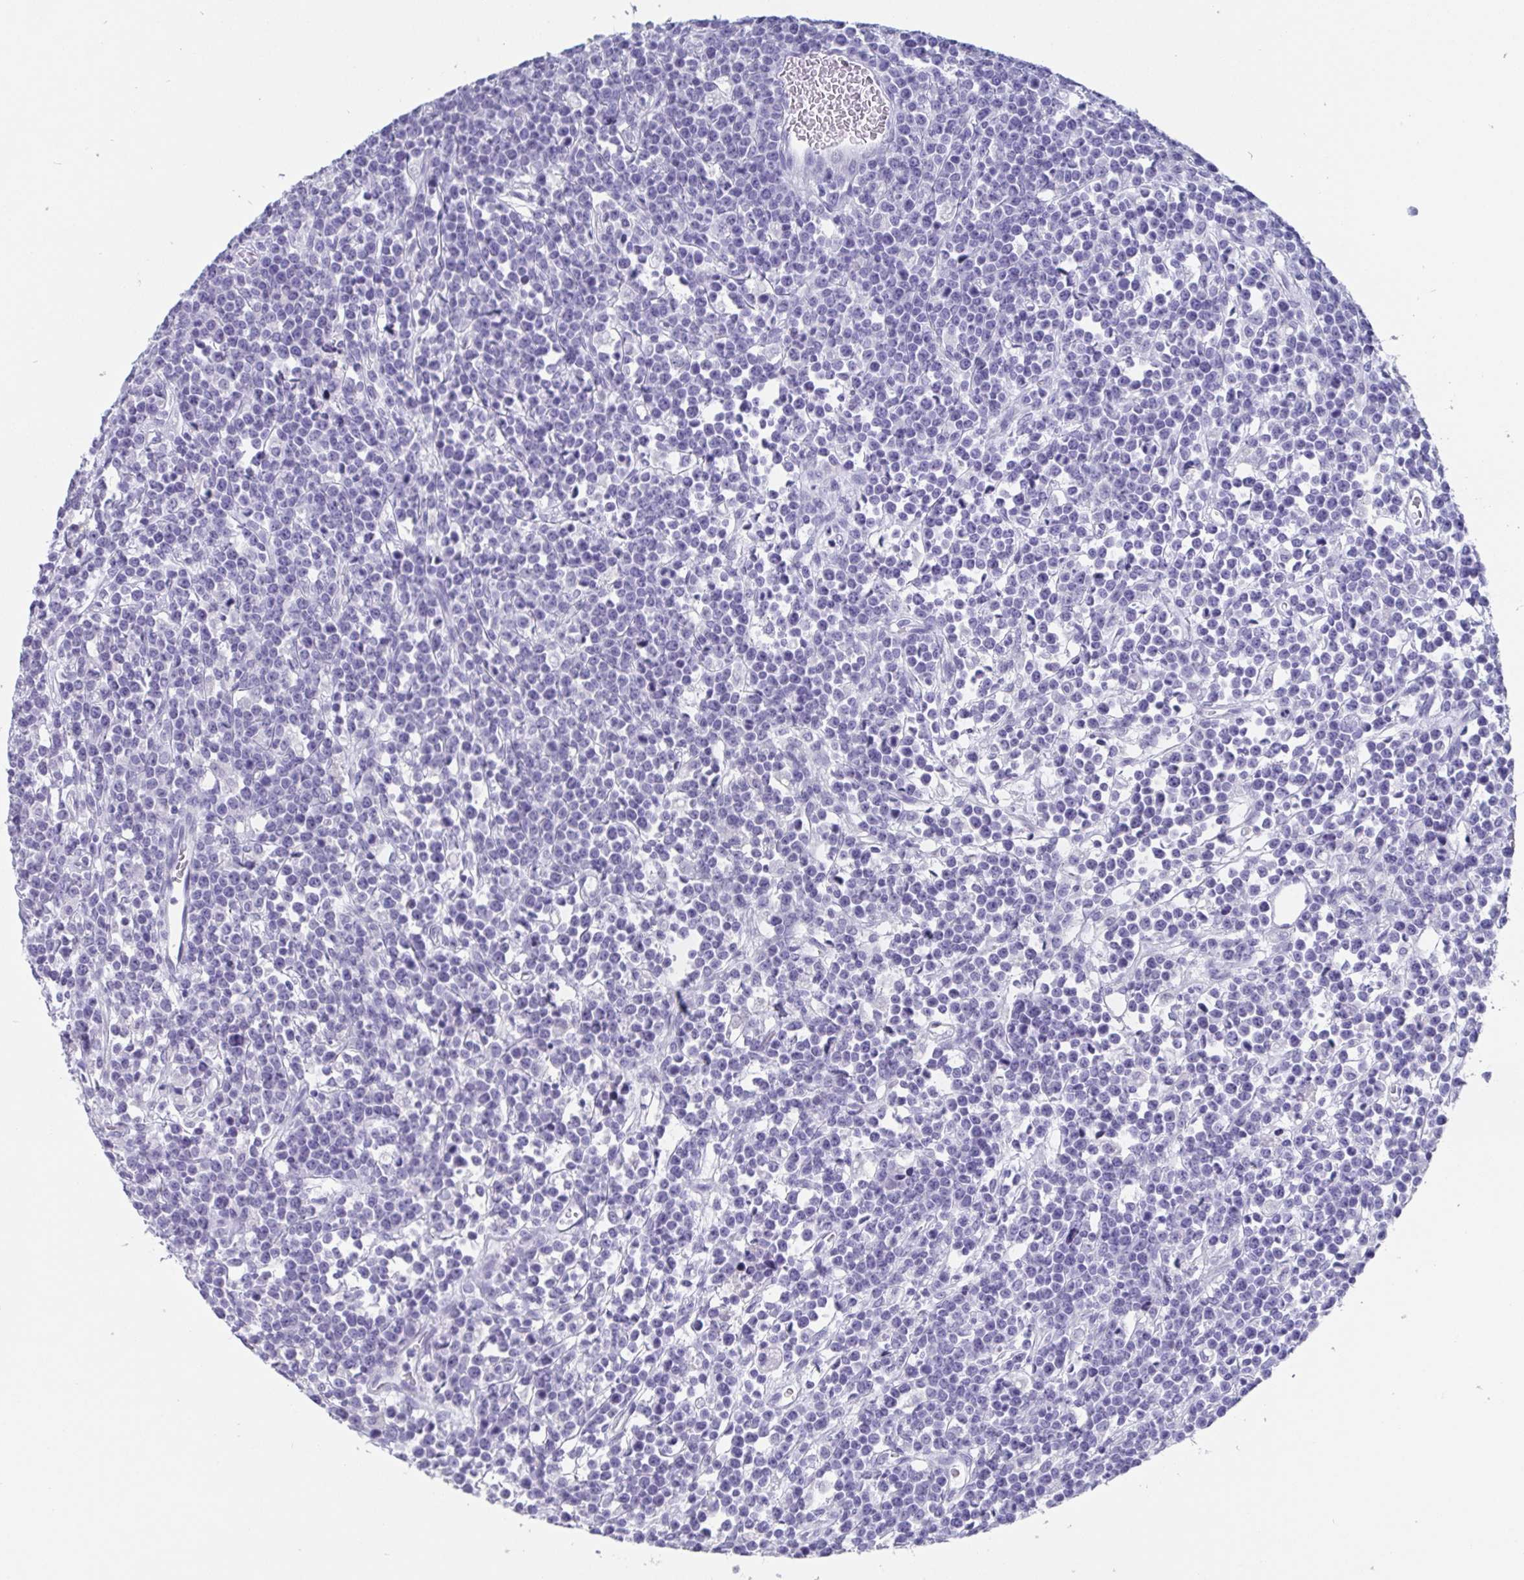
{"staining": {"intensity": "negative", "quantity": "none", "location": "none"}, "tissue": "lymphoma", "cell_type": "Tumor cells", "image_type": "cancer", "snomed": [{"axis": "morphology", "description": "Malignant lymphoma, non-Hodgkin's type, High grade"}, {"axis": "topography", "description": "Ovary"}], "caption": "Immunohistochemical staining of malignant lymphoma, non-Hodgkin's type (high-grade) displays no significant positivity in tumor cells.", "gene": "SCGN", "patient": {"sex": "female", "age": 56}}